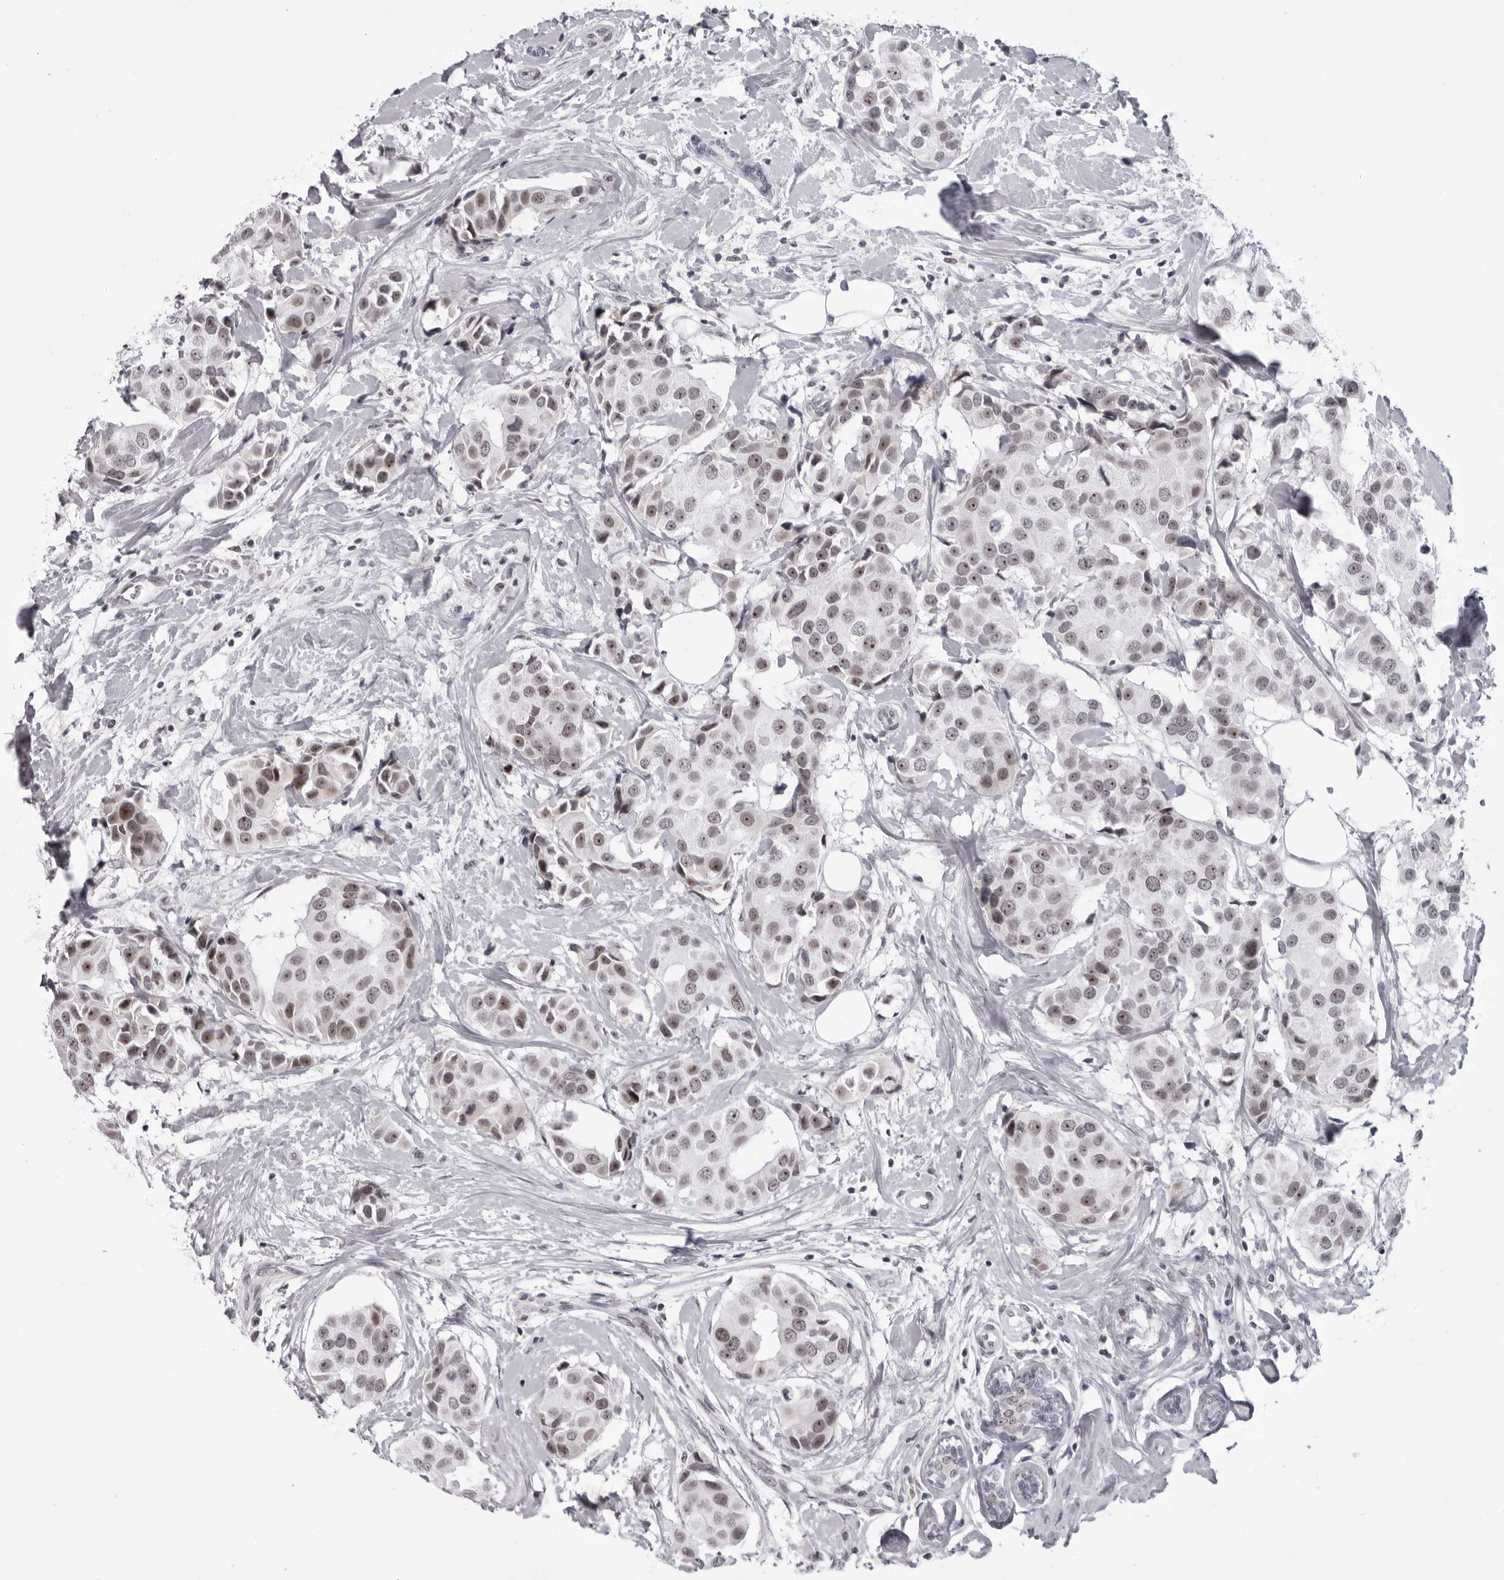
{"staining": {"intensity": "moderate", "quantity": ">75%", "location": "nuclear"}, "tissue": "breast cancer", "cell_type": "Tumor cells", "image_type": "cancer", "snomed": [{"axis": "morphology", "description": "Normal tissue, NOS"}, {"axis": "morphology", "description": "Duct carcinoma"}, {"axis": "topography", "description": "Breast"}], "caption": "Breast invasive ductal carcinoma tissue exhibits moderate nuclear positivity in about >75% of tumor cells, visualized by immunohistochemistry. (Stains: DAB in brown, nuclei in blue, Microscopy: brightfield microscopy at high magnification).", "gene": "EXOSC10", "patient": {"sex": "female", "age": 39}}